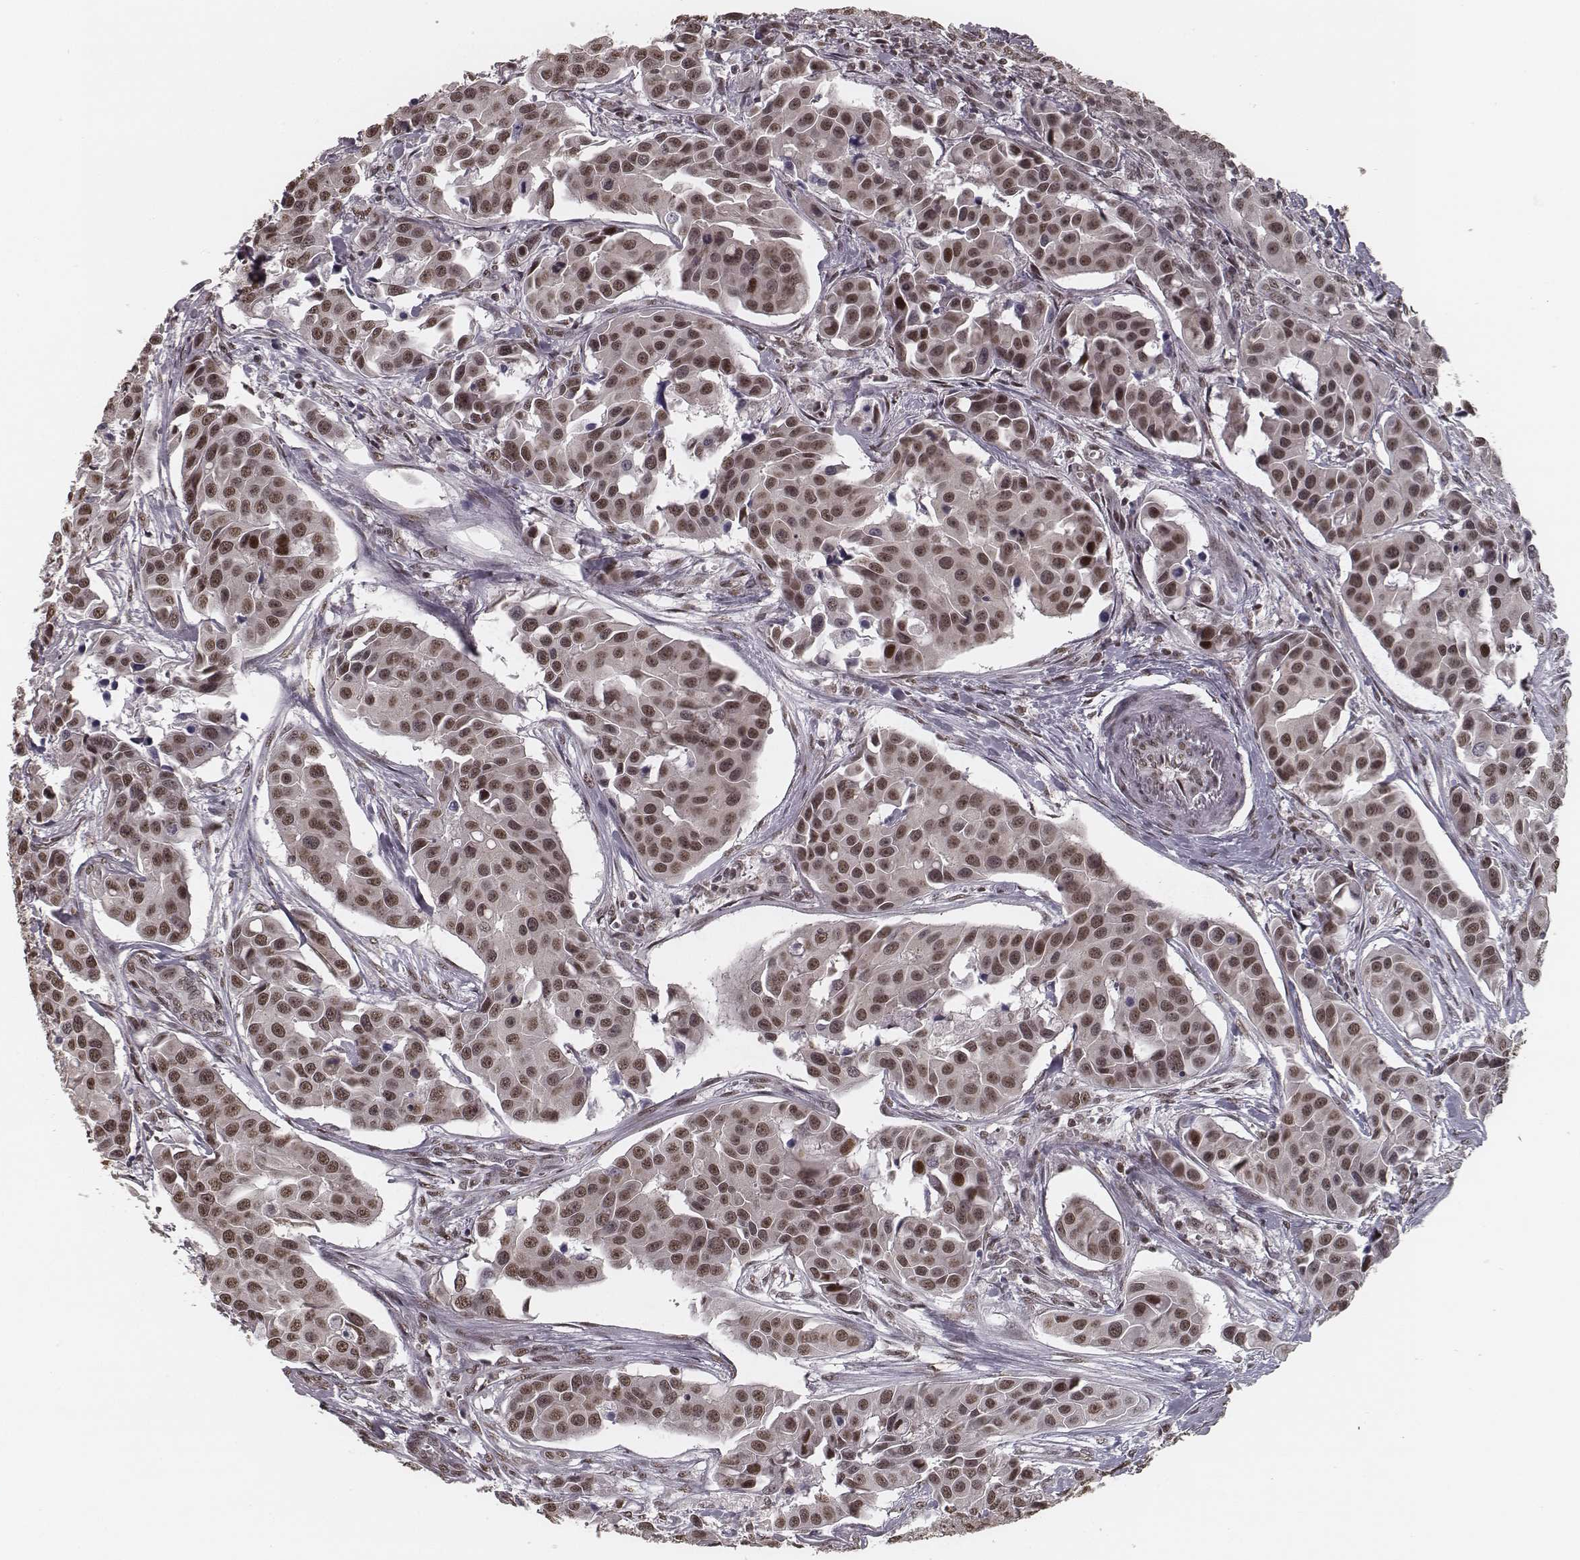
{"staining": {"intensity": "moderate", "quantity": ">75%", "location": "nuclear"}, "tissue": "head and neck cancer", "cell_type": "Tumor cells", "image_type": "cancer", "snomed": [{"axis": "morphology", "description": "Adenocarcinoma, NOS"}, {"axis": "topography", "description": "Head-Neck"}], "caption": "Protein staining of adenocarcinoma (head and neck) tissue displays moderate nuclear positivity in approximately >75% of tumor cells.", "gene": "HMGA2", "patient": {"sex": "male", "age": 76}}